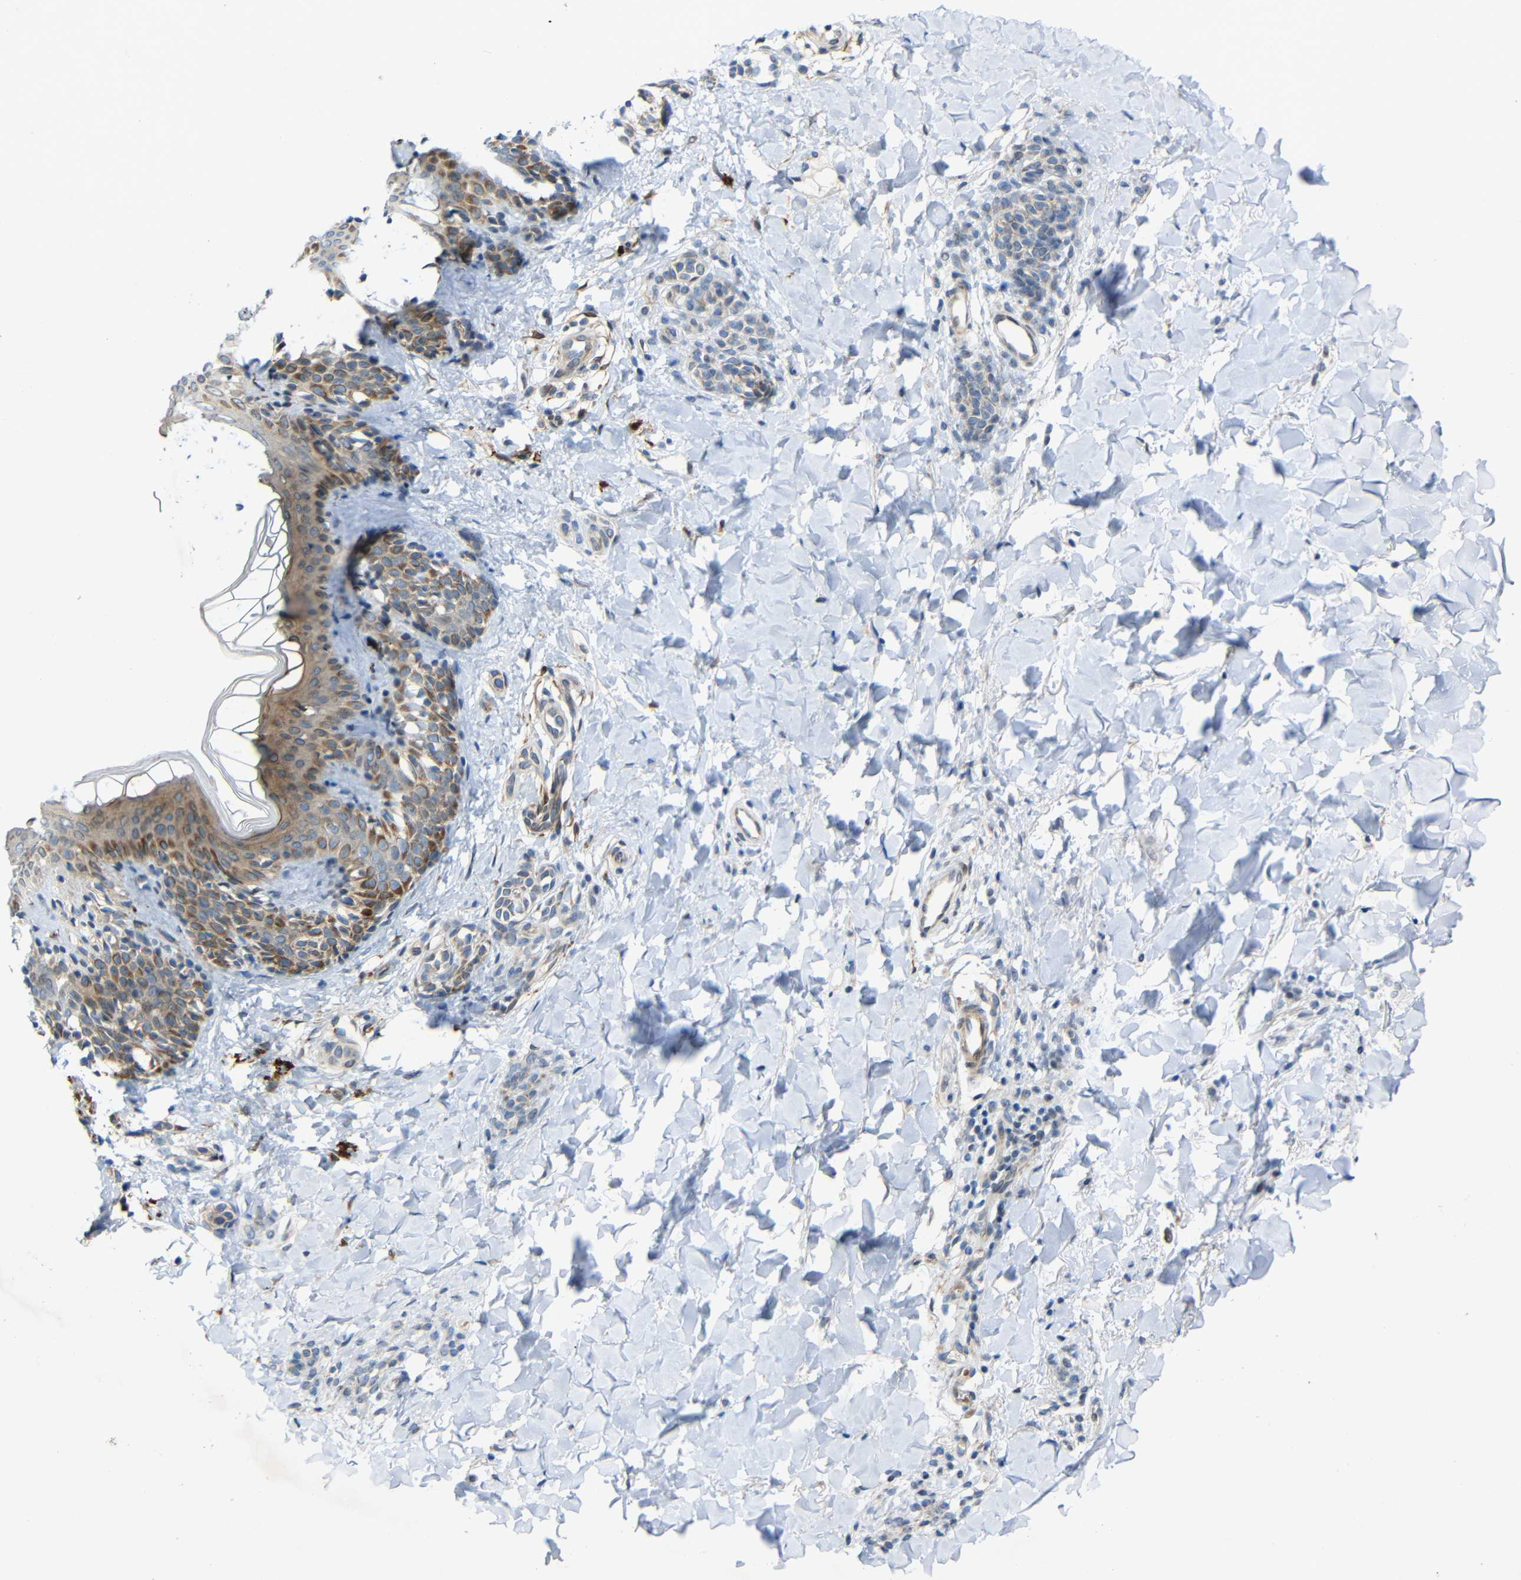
{"staining": {"intensity": "moderate", "quantity": ">75%", "location": "cytoplasmic/membranous"}, "tissue": "skin", "cell_type": "Fibroblasts", "image_type": "normal", "snomed": [{"axis": "morphology", "description": "Normal tissue, NOS"}, {"axis": "topography", "description": "Skin"}], "caption": "Moderate cytoplasmic/membranous expression for a protein is appreciated in approximately >75% of fibroblasts of unremarkable skin using immunohistochemistry (IHC).", "gene": "TMEM25", "patient": {"sex": "male", "age": 16}}